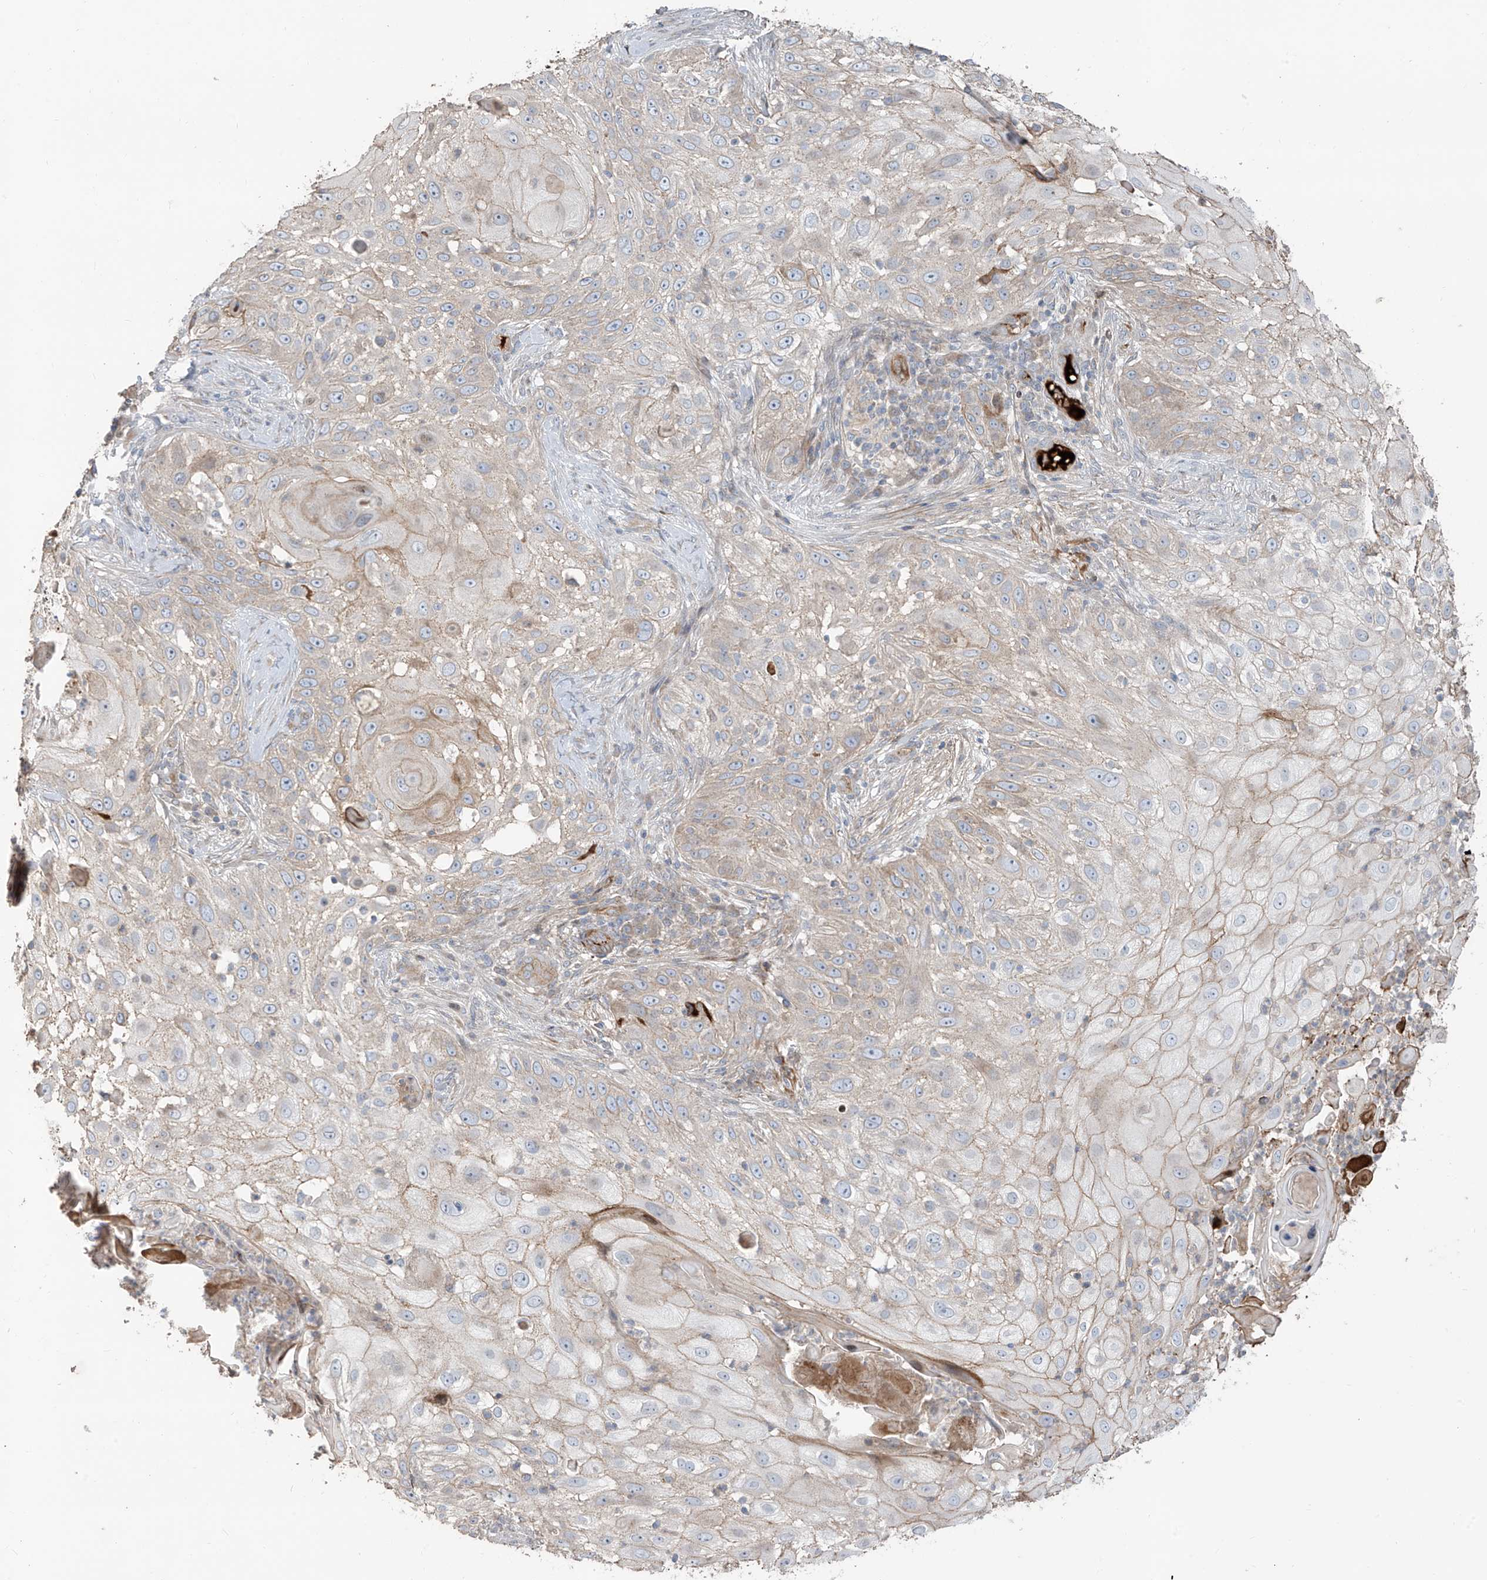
{"staining": {"intensity": "weak", "quantity": "<25%", "location": "cytoplasmic/membranous"}, "tissue": "skin cancer", "cell_type": "Tumor cells", "image_type": "cancer", "snomed": [{"axis": "morphology", "description": "Squamous cell carcinoma, NOS"}, {"axis": "topography", "description": "Skin"}], "caption": "IHC of squamous cell carcinoma (skin) reveals no positivity in tumor cells.", "gene": "ABTB1", "patient": {"sex": "female", "age": 44}}